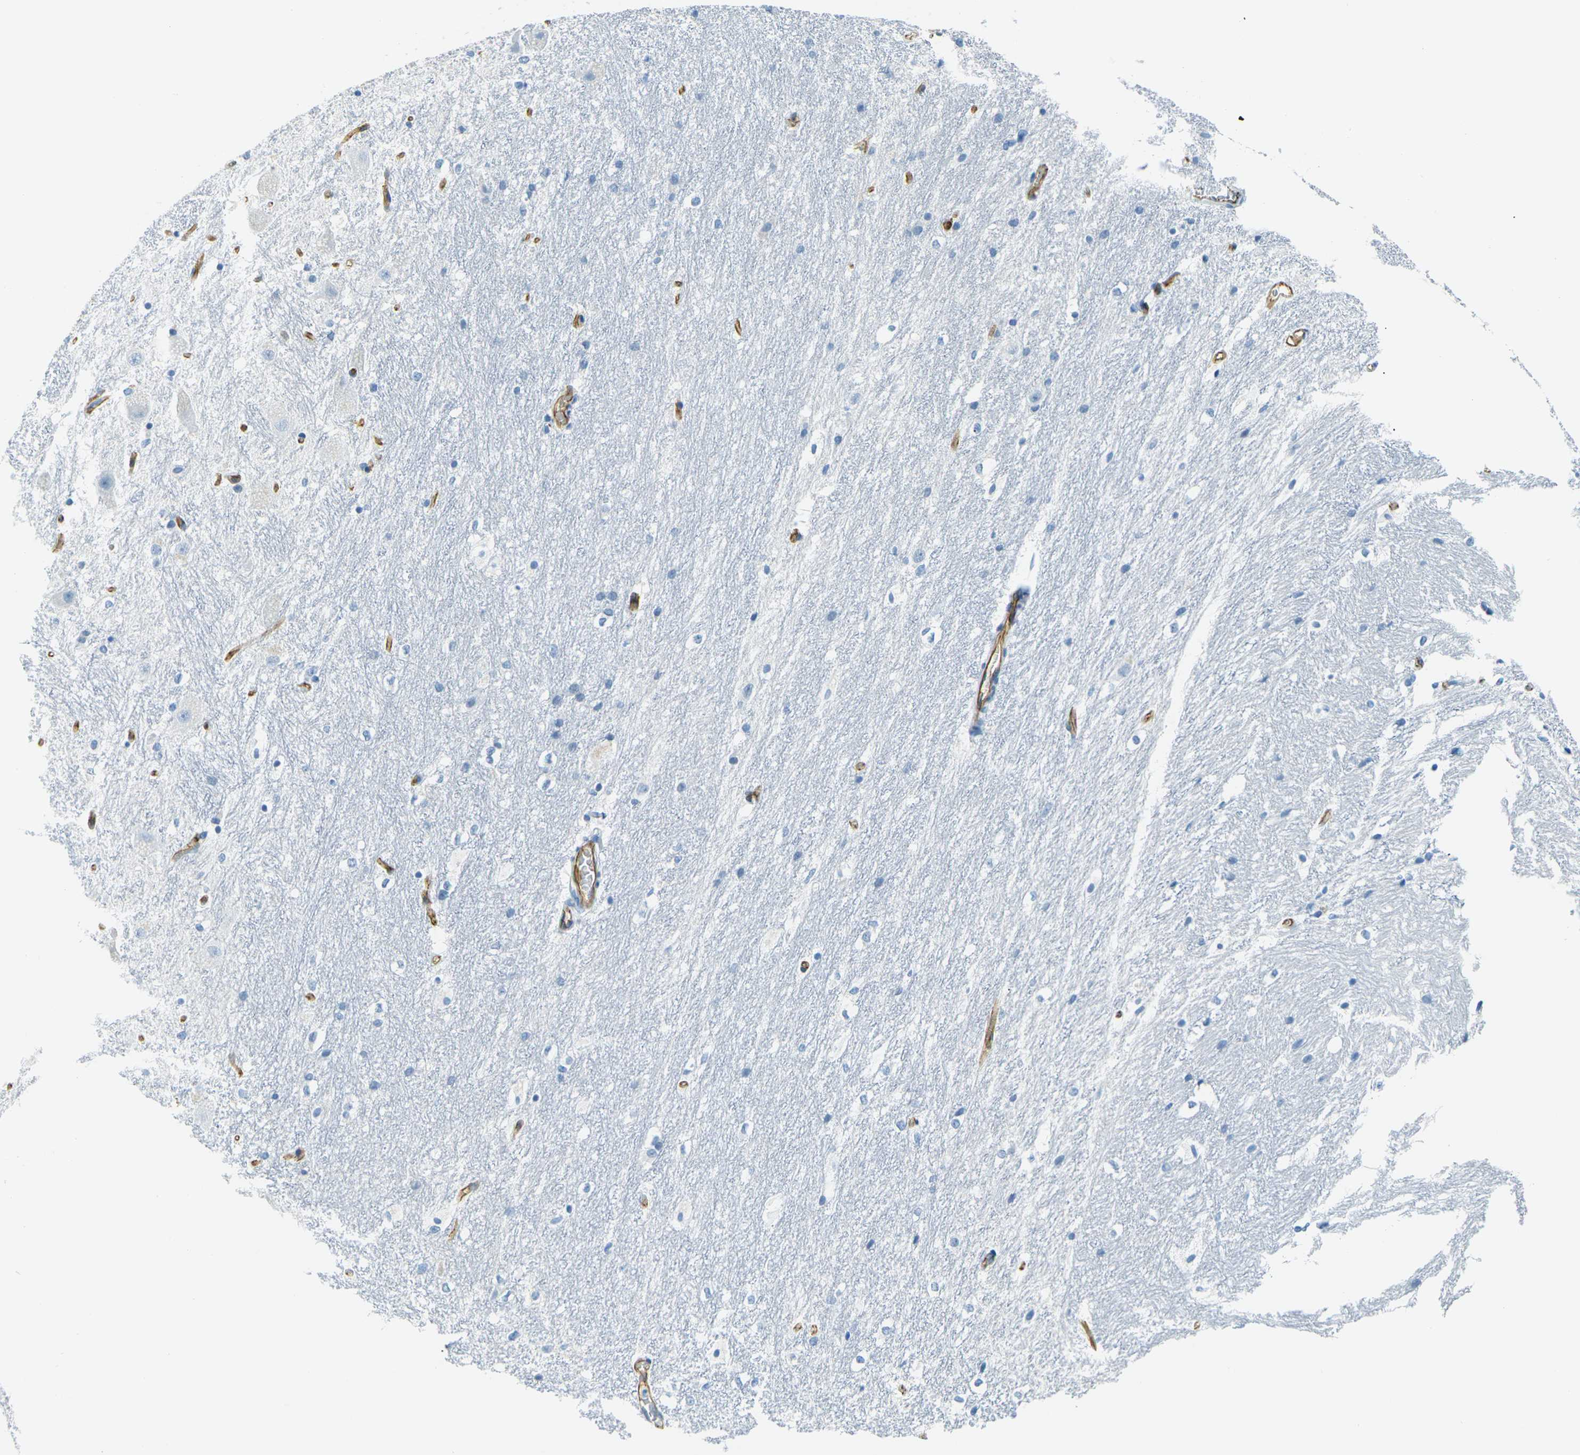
{"staining": {"intensity": "weak", "quantity": "<25%", "location": "cytoplasmic/membranous"}, "tissue": "hippocampus", "cell_type": "Glial cells", "image_type": "normal", "snomed": [{"axis": "morphology", "description": "Normal tissue, NOS"}, {"axis": "topography", "description": "Hippocampus"}], "caption": "A photomicrograph of human hippocampus is negative for staining in glial cells. Brightfield microscopy of immunohistochemistry stained with DAB (brown) and hematoxylin (blue), captured at high magnification.", "gene": "OCLN", "patient": {"sex": "female", "age": 19}}